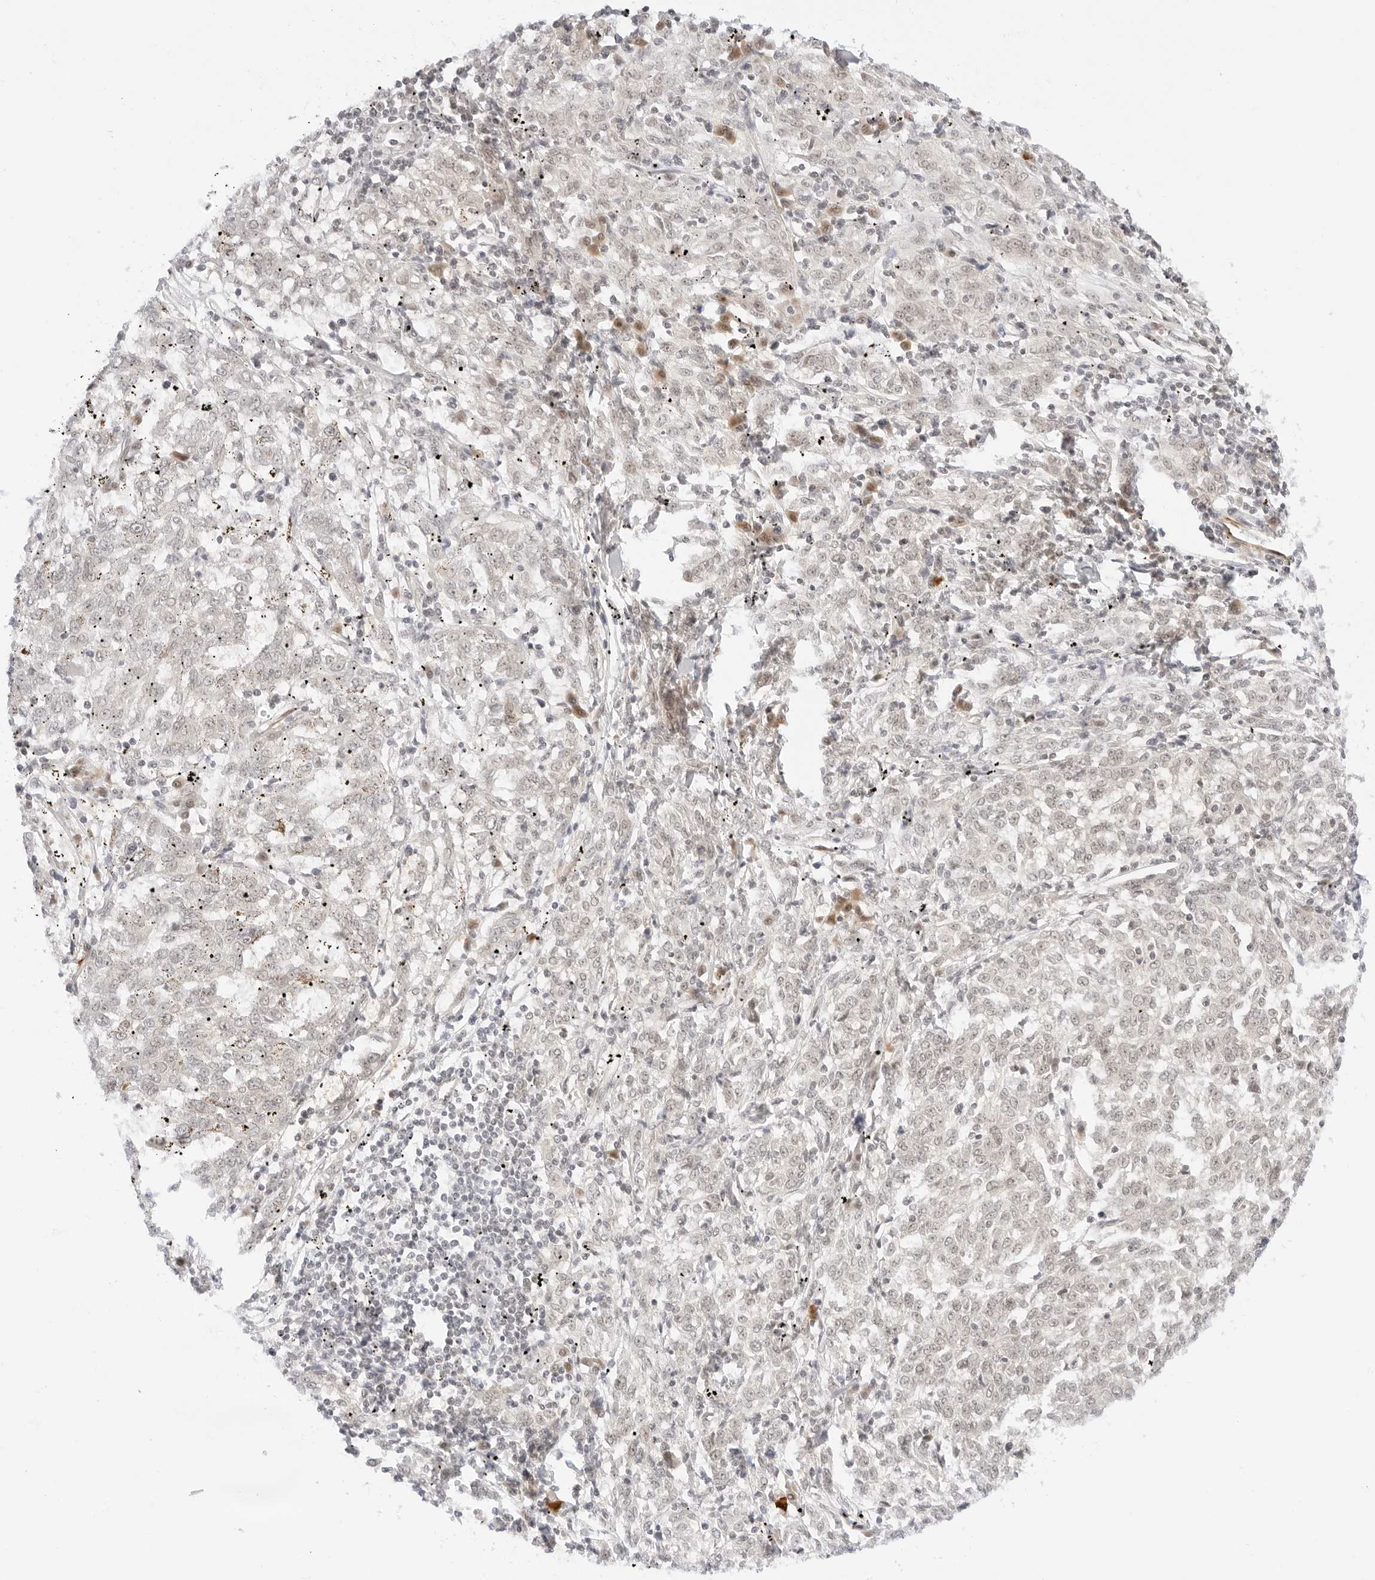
{"staining": {"intensity": "negative", "quantity": "none", "location": "none"}, "tissue": "melanoma", "cell_type": "Tumor cells", "image_type": "cancer", "snomed": [{"axis": "morphology", "description": "Malignant melanoma, NOS"}, {"axis": "topography", "description": "Skin"}], "caption": "Malignant melanoma stained for a protein using immunohistochemistry demonstrates no expression tumor cells.", "gene": "POLR3C", "patient": {"sex": "female", "age": 72}}